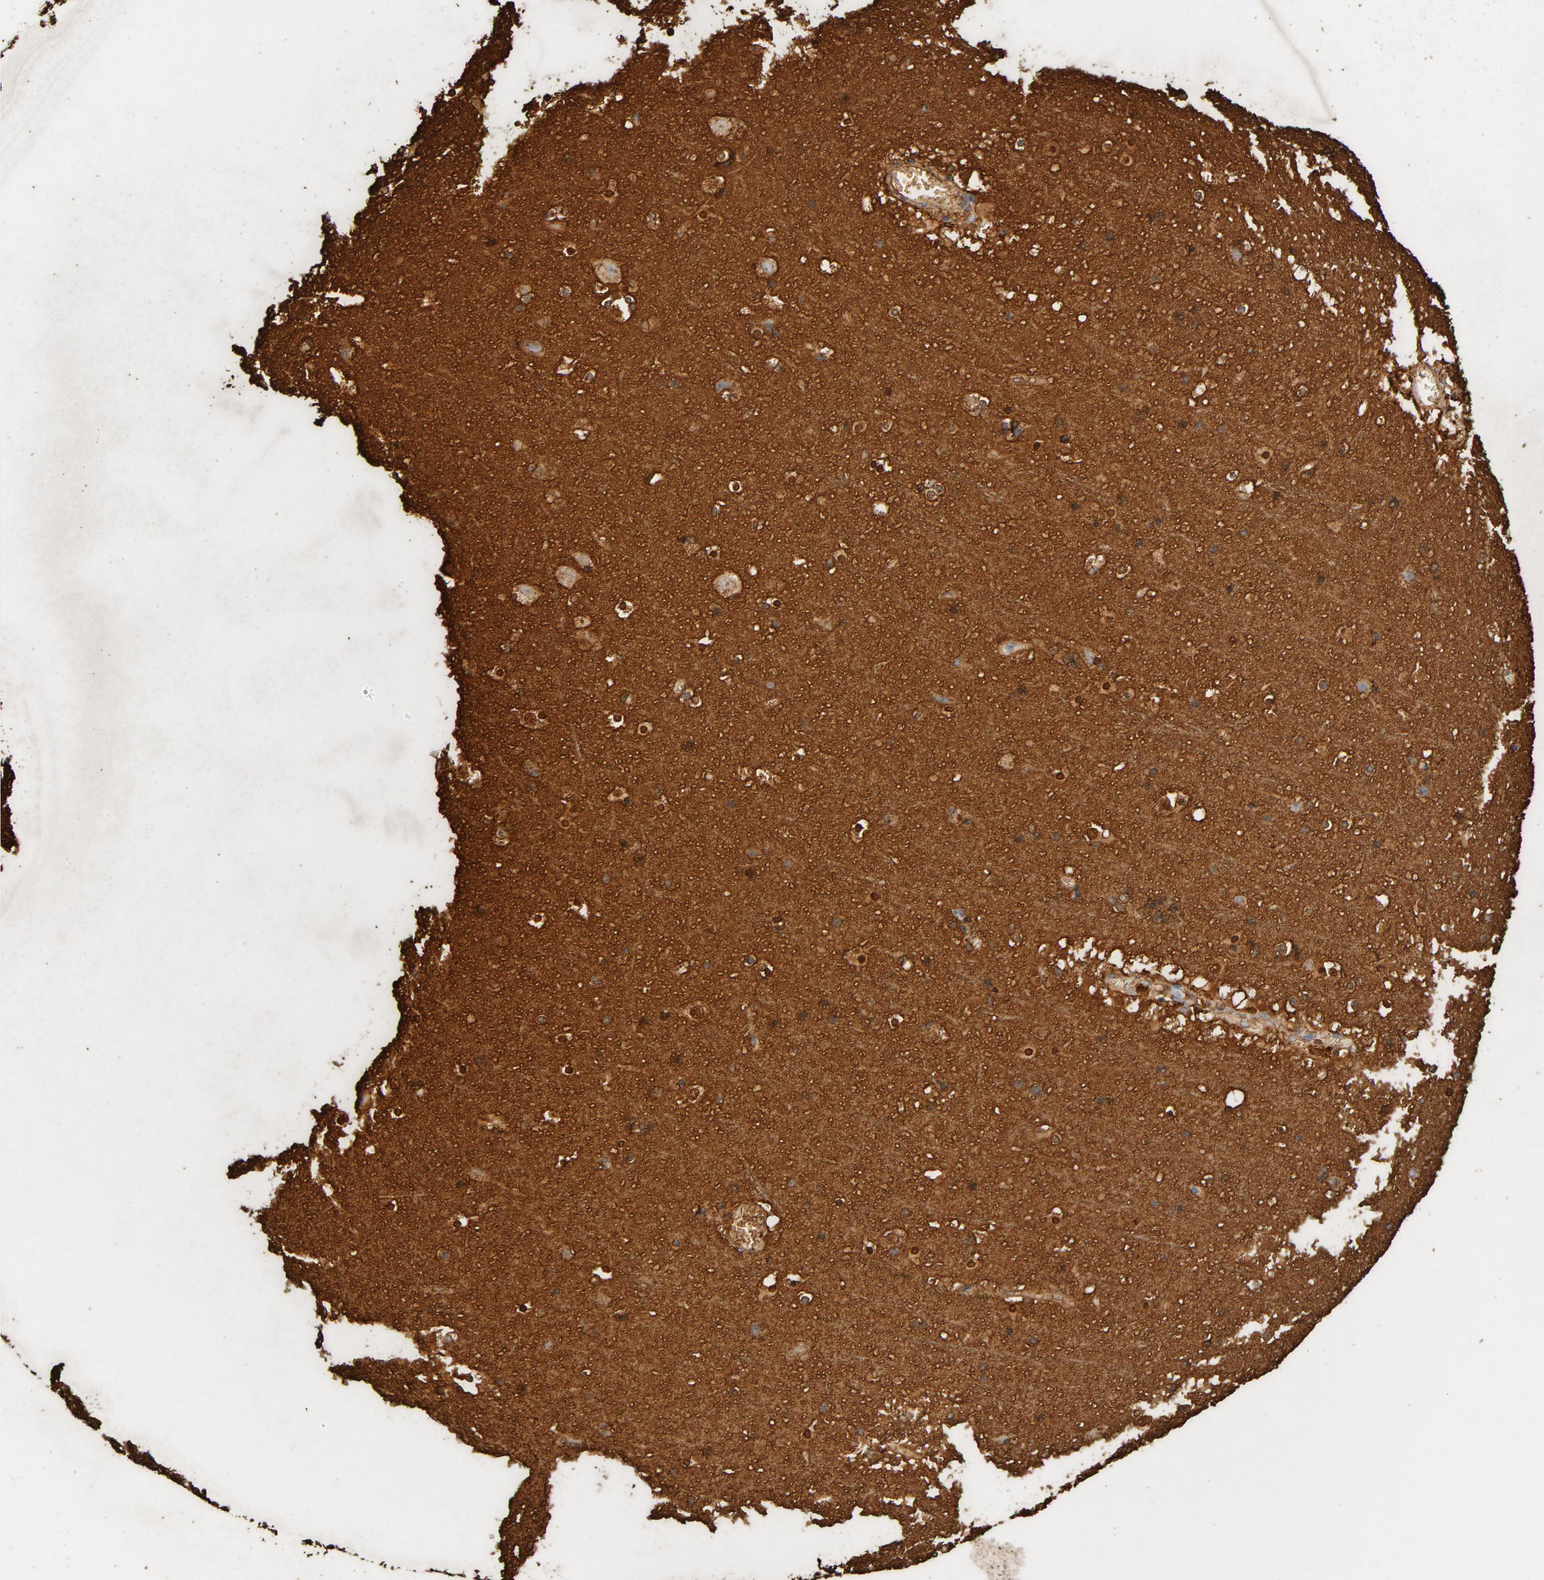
{"staining": {"intensity": "negative", "quantity": "none", "location": "none"}, "tissue": "cerebral cortex", "cell_type": "Endothelial cells", "image_type": "normal", "snomed": [{"axis": "morphology", "description": "Normal tissue, NOS"}, {"axis": "topography", "description": "Cerebral cortex"}], "caption": "IHC of benign human cerebral cortex exhibits no positivity in endothelial cells. (Brightfield microscopy of DAB (3,3'-diaminobenzidine) IHC at high magnification).", "gene": "PTPRB", "patient": {"sex": "male", "age": 45}}